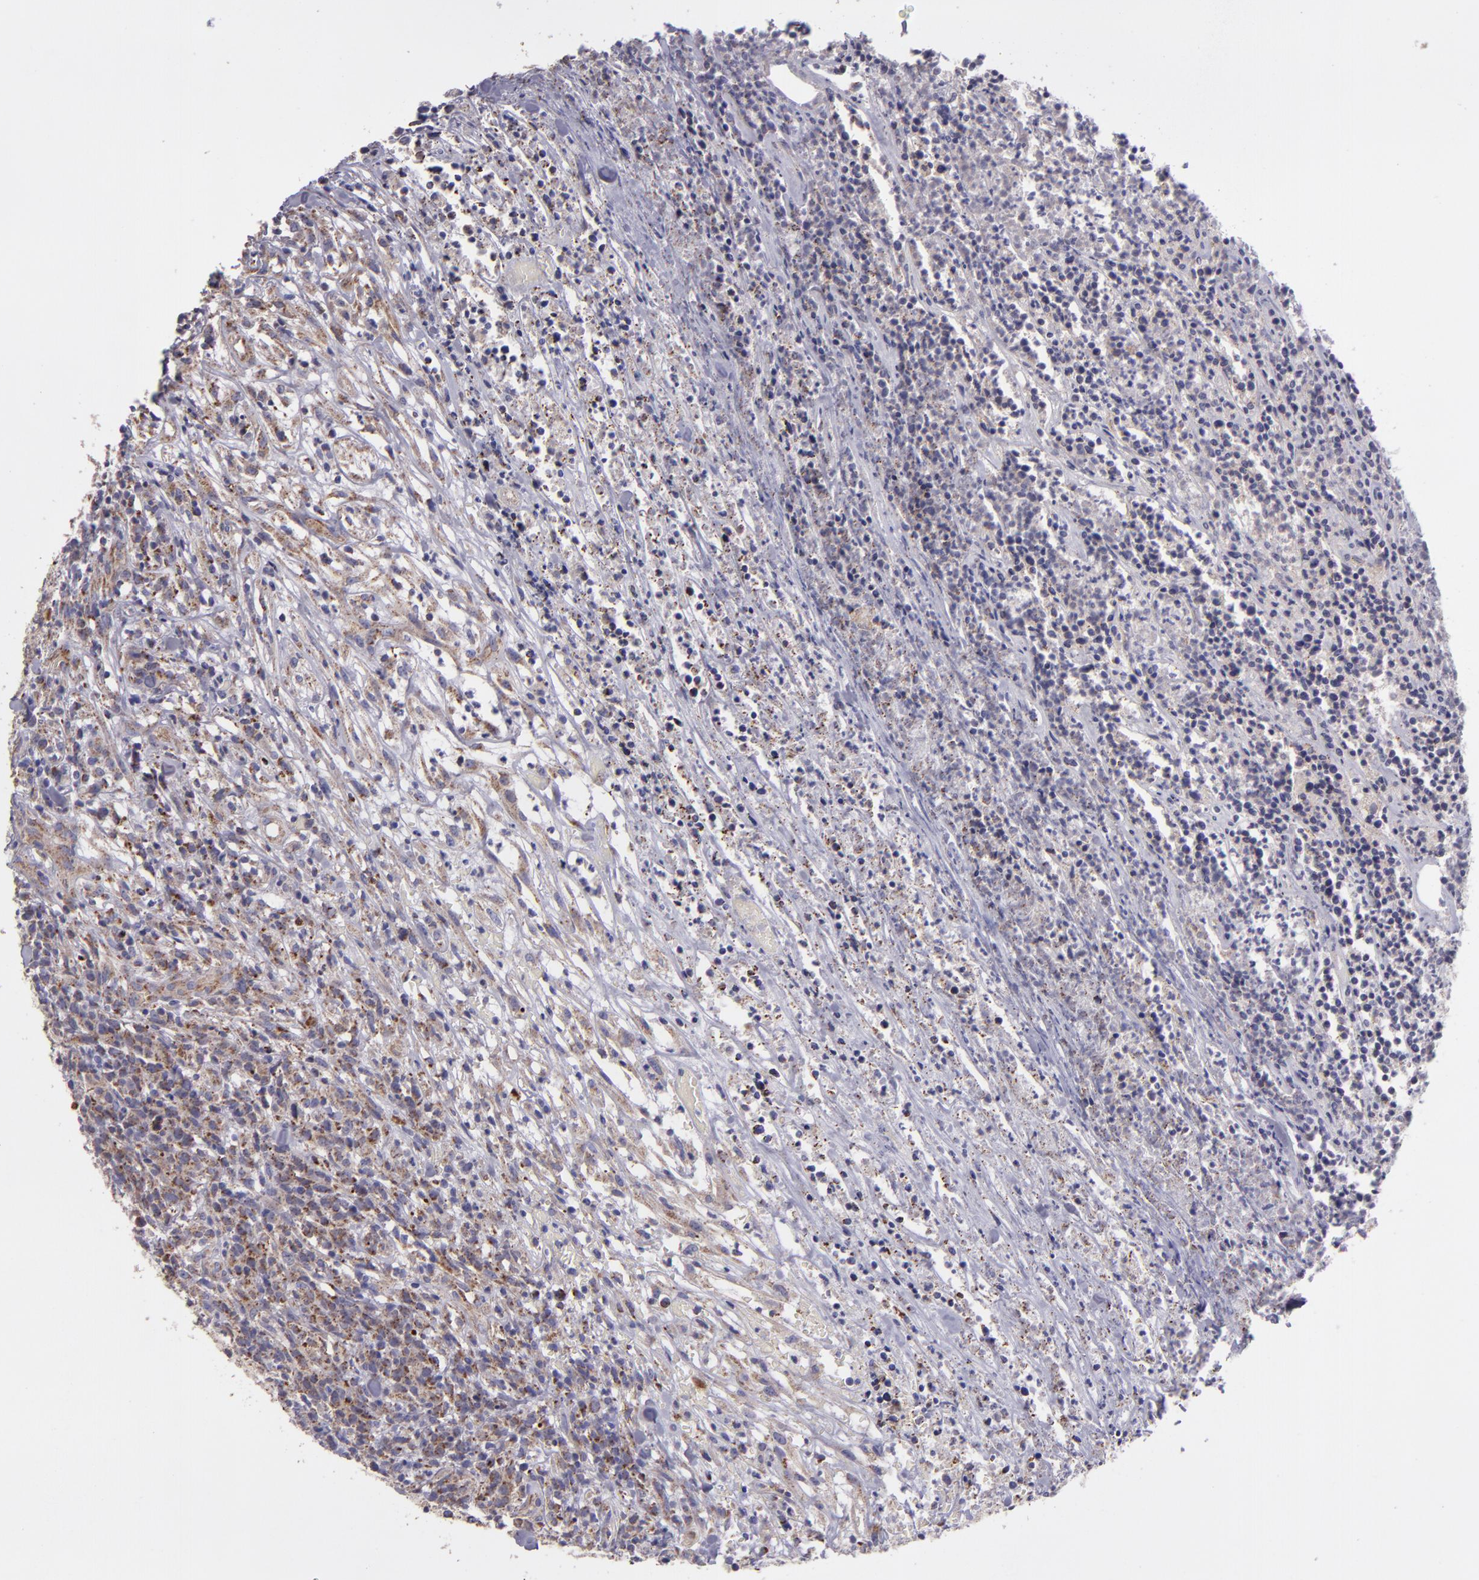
{"staining": {"intensity": "strong", "quantity": ">75%", "location": "cytoplasmic/membranous"}, "tissue": "lymphoma", "cell_type": "Tumor cells", "image_type": "cancer", "snomed": [{"axis": "morphology", "description": "Malignant lymphoma, non-Hodgkin's type, High grade"}, {"axis": "topography", "description": "Lymph node"}], "caption": "Protein staining demonstrates strong cytoplasmic/membranous expression in approximately >75% of tumor cells in high-grade malignant lymphoma, non-Hodgkin's type. (DAB = brown stain, brightfield microscopy at high magnification).", "gene": "HSPD1", "patient": {"sex": "female", "age": 73}}